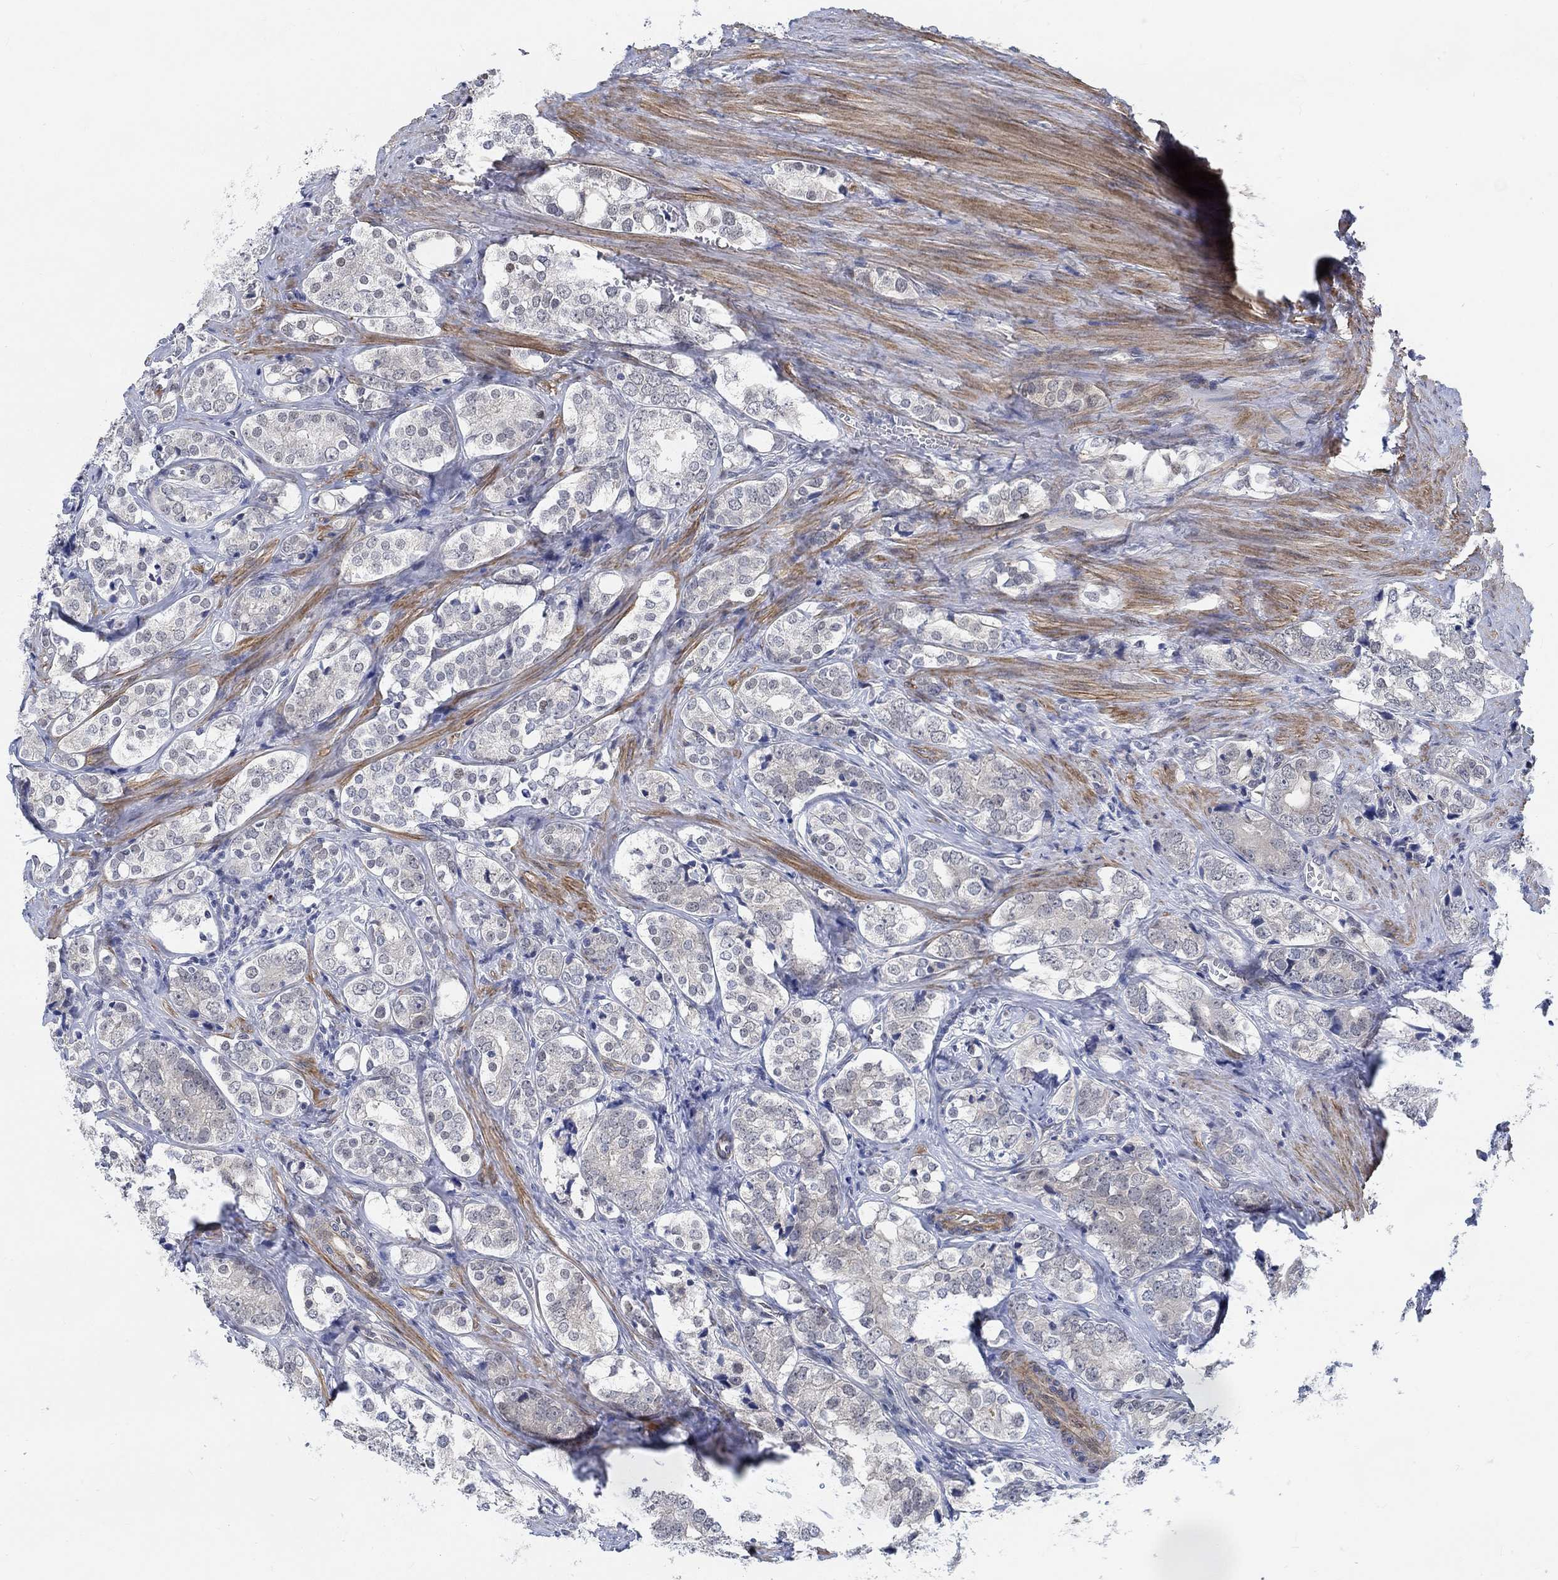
{"staining": {"intensity": "negative", "quantity": "none", "location": "none"}, "tissue": "prostate cancer", "cell_type": "Tumor cells", "image_type": "cancer", "snomed": [{"axis": "morphology", "description": "Adenocarcinoma, NOS"}, {"axis": "topography", "description": "Prostate and seminal vesicle, NOS"}], "caption": "Immunohistochemical staining of human adenocarcinoma (prostate) demonstrates no significant expression in tumor cells.", "gene": "KCNH8", "patient": {"sex": "male", "age": 63}}